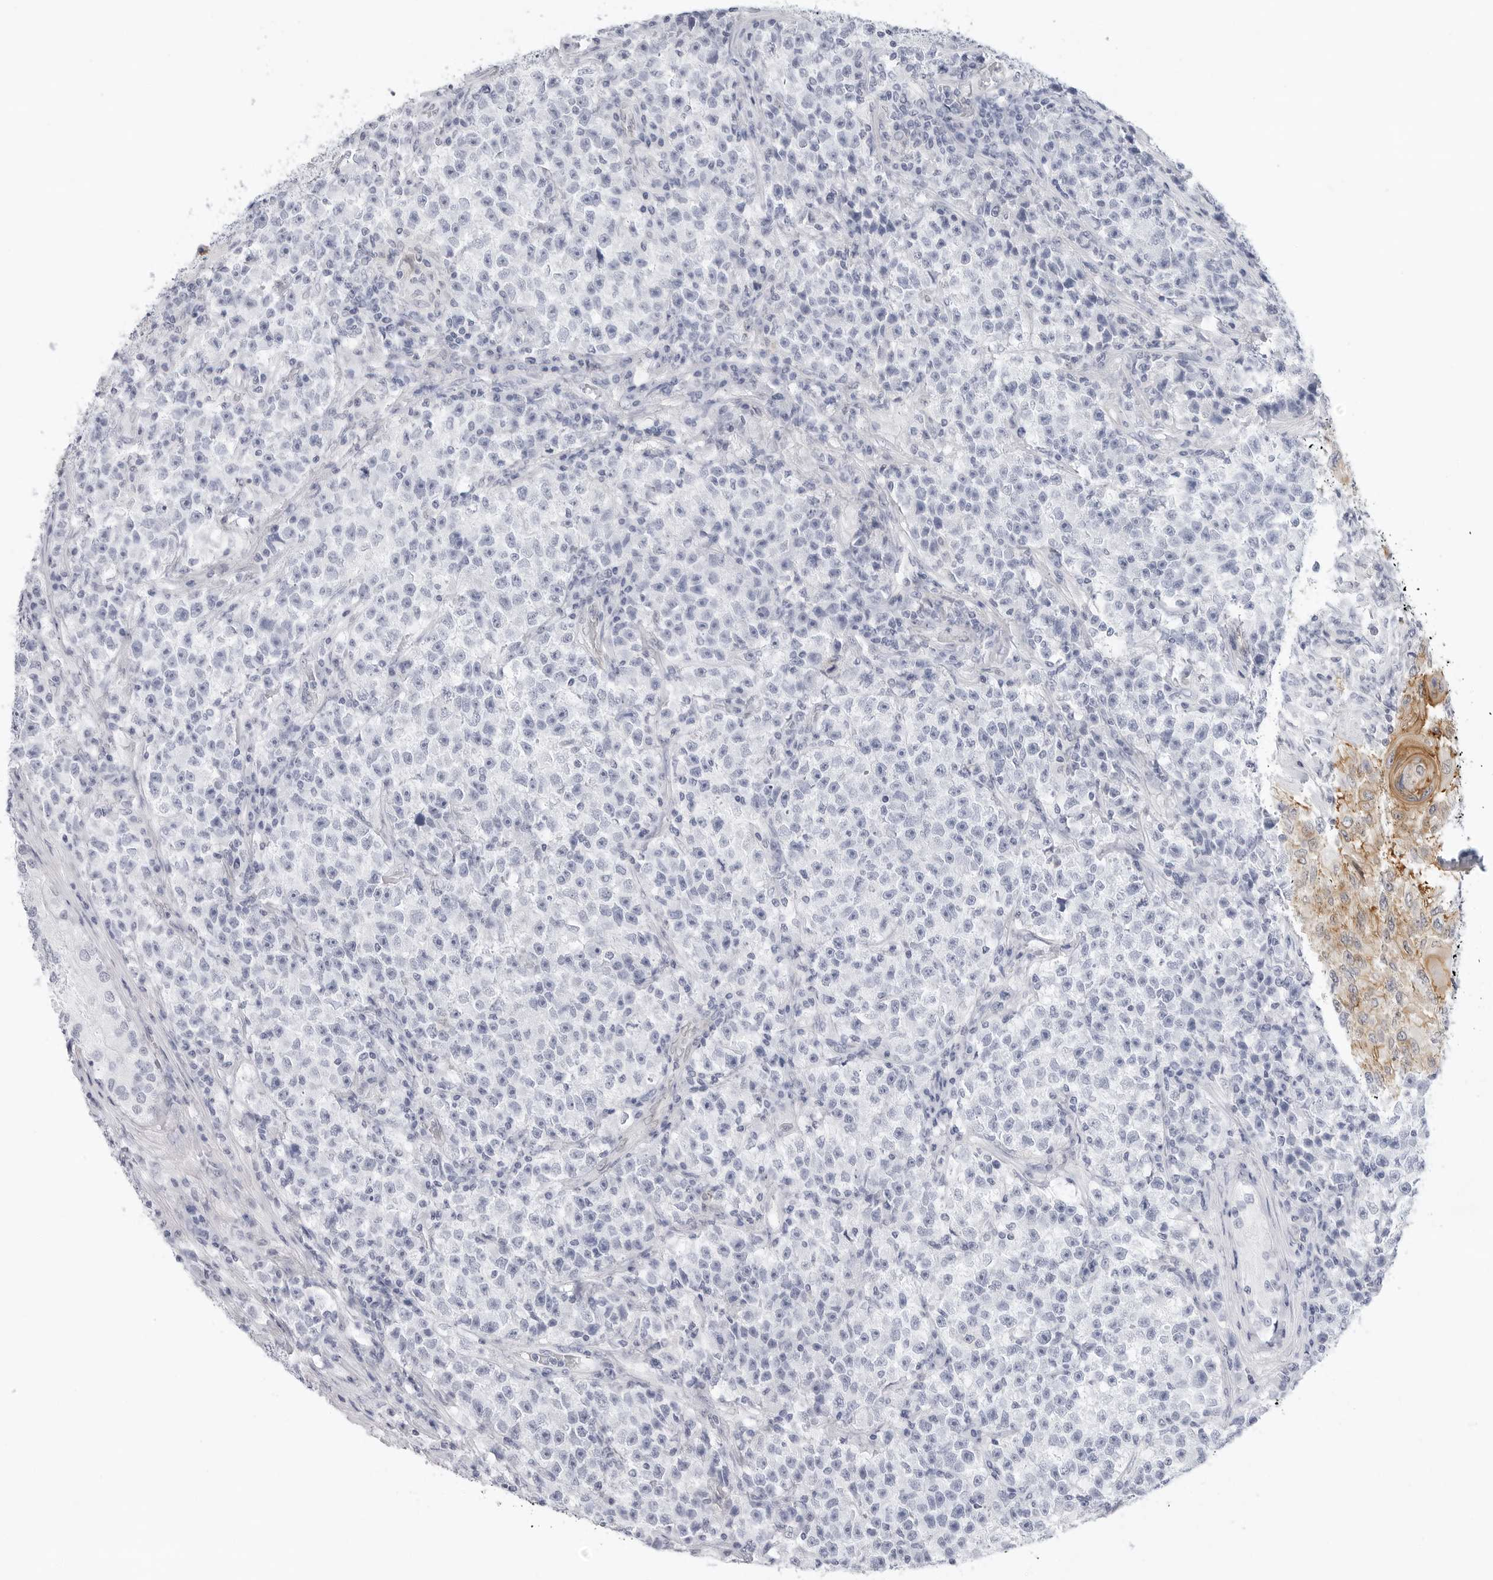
{"staining": {"intensity": "negative", "quantity": "none", "location": "none"}, "tissue": "testis cancer", "cell_type": "Tumor cells", "image_type": "cancer", "snomed": [{"axis": "morphology", "description": "Seminoma, NOS"}, {"axis": "topography", "description": "Testis"}], "caption": "Immunohistochemical staining of testis cancer (seminoma) displays no significant expression in tumor cells.", "gene": "SLC19A1", "patient": {"sex": "male", "age": 22}}